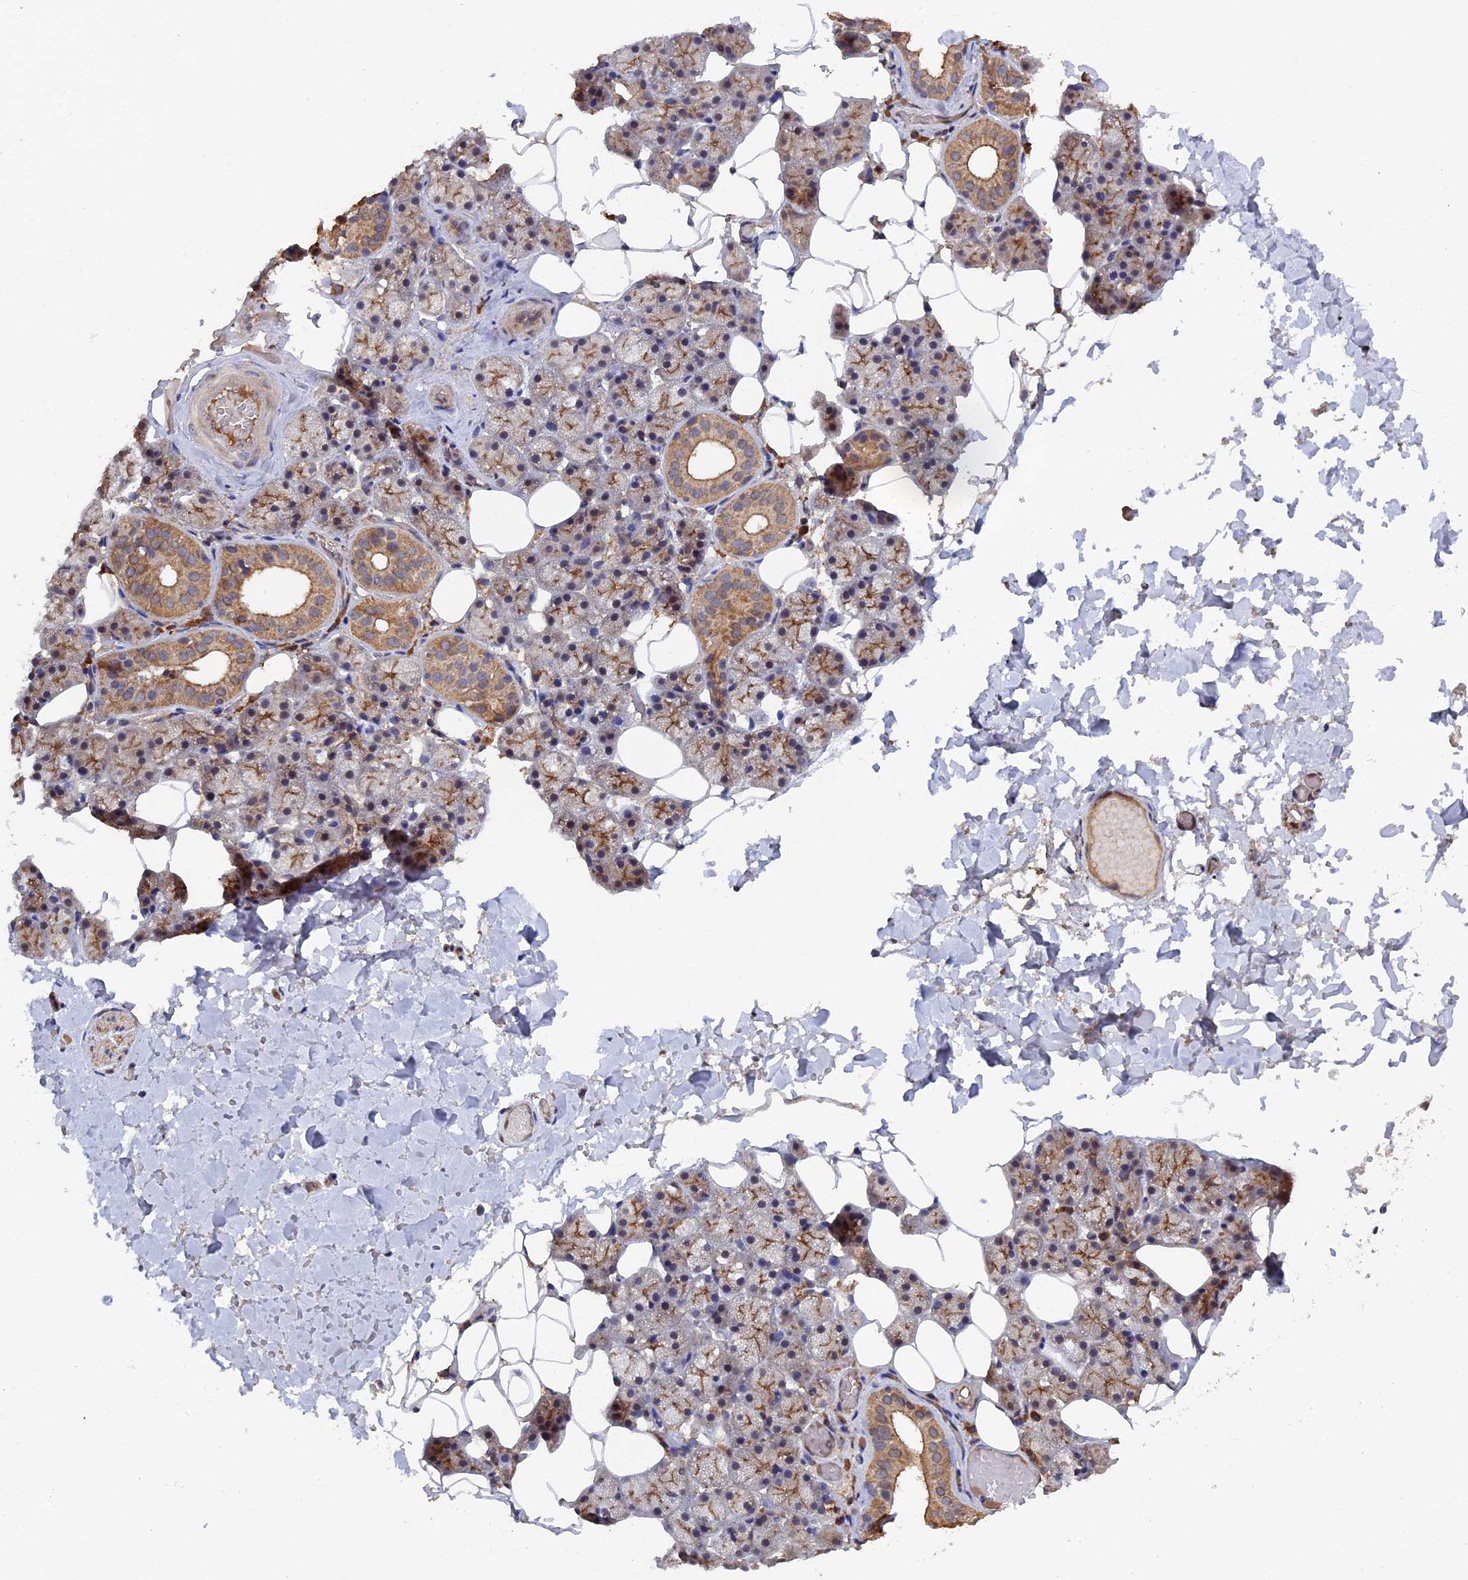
{"staining": {"intensity": "moderate", "quantity": "25%-75%", "location": "cytoplasmic/membranous"}, "tissue": "salivary gland", "cell_type": "Glandular cells", "image_type": "normal", "snomed": [{"axis": "morphology", "description": "Normal tissue, NOS"}, {"axis": "topography", "description": "Salivary gland"}], "caption": "Moderate cytoplasmic/membranous staining for a protein is appreciated in approximately 25%-75% of glandular cells of unremarkable salivary gland using immunohistochemistry.", "gene": "RAB15", "patient": {"sex": "female", "age": 33}}